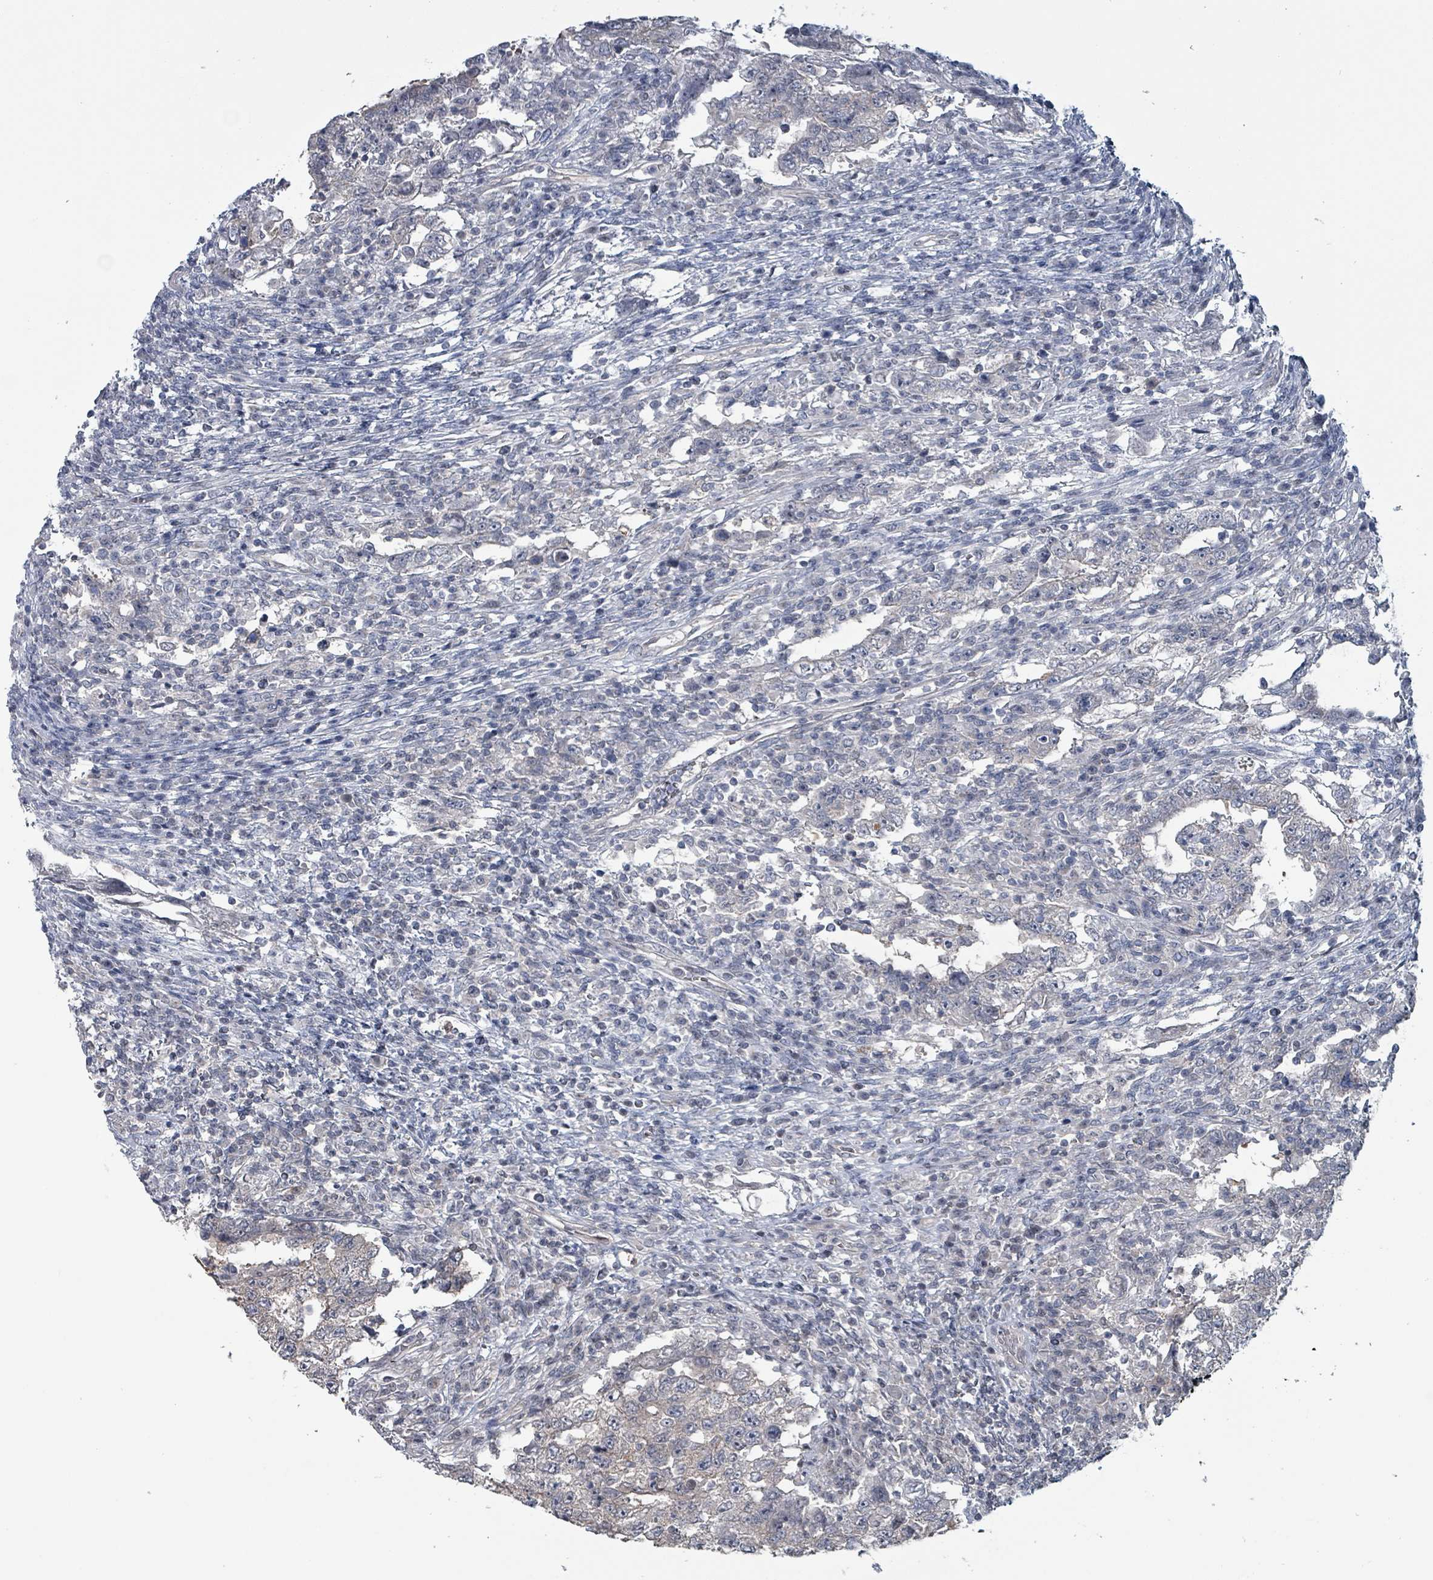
{"staining": {"intensity": "negative", "quantity": "none", "location": "none"}, "tissue": "testis cancer", "cell_type": "Tumor cells", "image_type": "cancer", "snomed": [{"axis": "morphology", "description": "Carcinoma, Embryonal, NOS"}, {"axis": "topography", "description": "Testis"}], "caption": "Immunohistochemical staining of testis cancer (embryonal carcinoma) demonstrates no significant positivity in tumor cells.", "gene": "BIVM", "patient": {"sex": "male", "age": 26}}